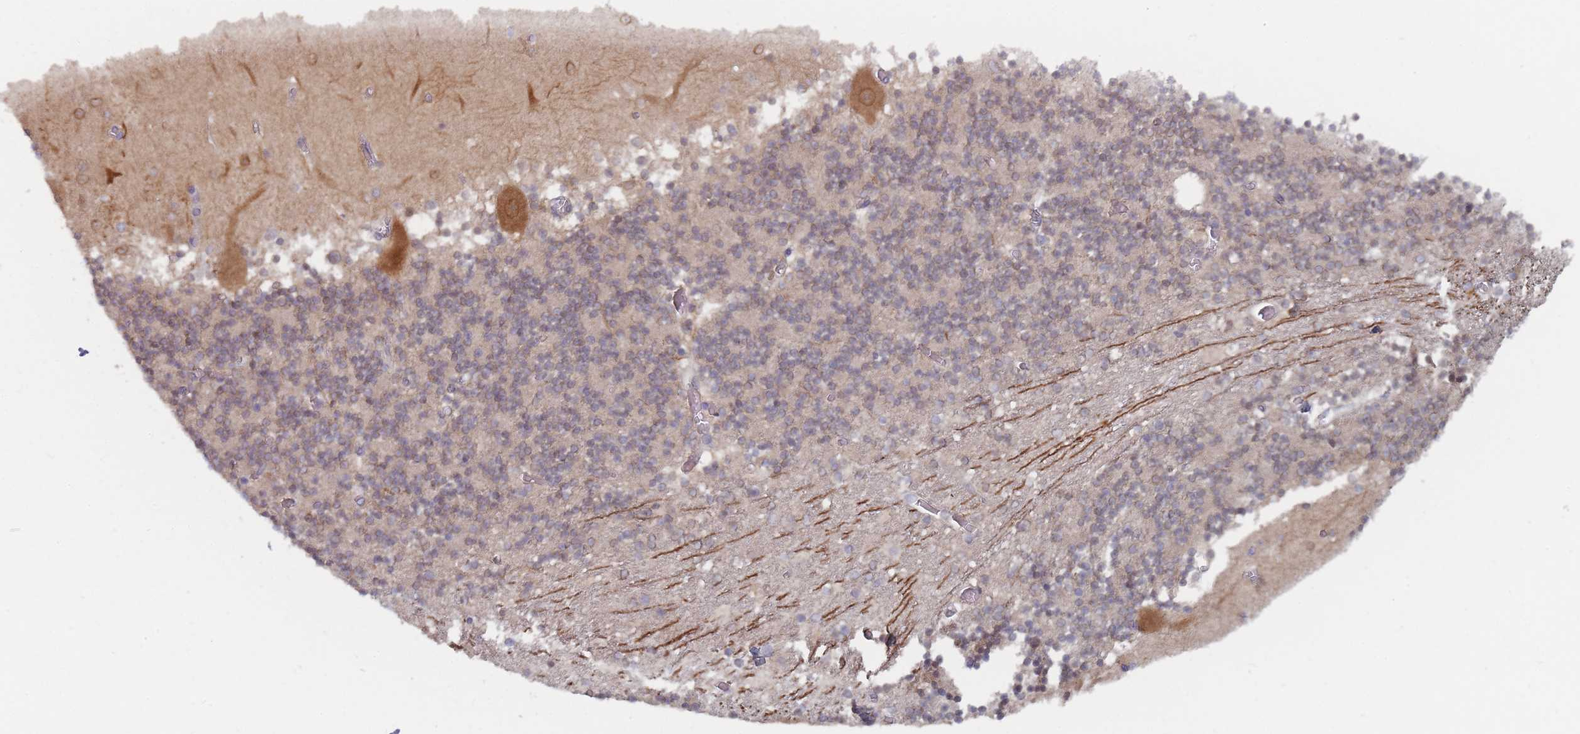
{"staining": {"intensity": "weak", "quantity": "25%-75%", "location": "cytoplasmic/membranous"}, "tissue": "cerebellum", "cell_type": "Cells in granular layer", "image_type": "normal", "snomed": [{"axis": "morphology", "description": "Normal tissue, NOS"}, {"axis": "topography", "description": "Cerebellum"}], "caption": "Protein analysis of unremarkable cerebellum displays weak cytoplasmic/membranous positivity in approximately 25%-75% of cells in granular layer.", "gene": "EFCC1", "patient": {"sex": "female", "age": 28}}